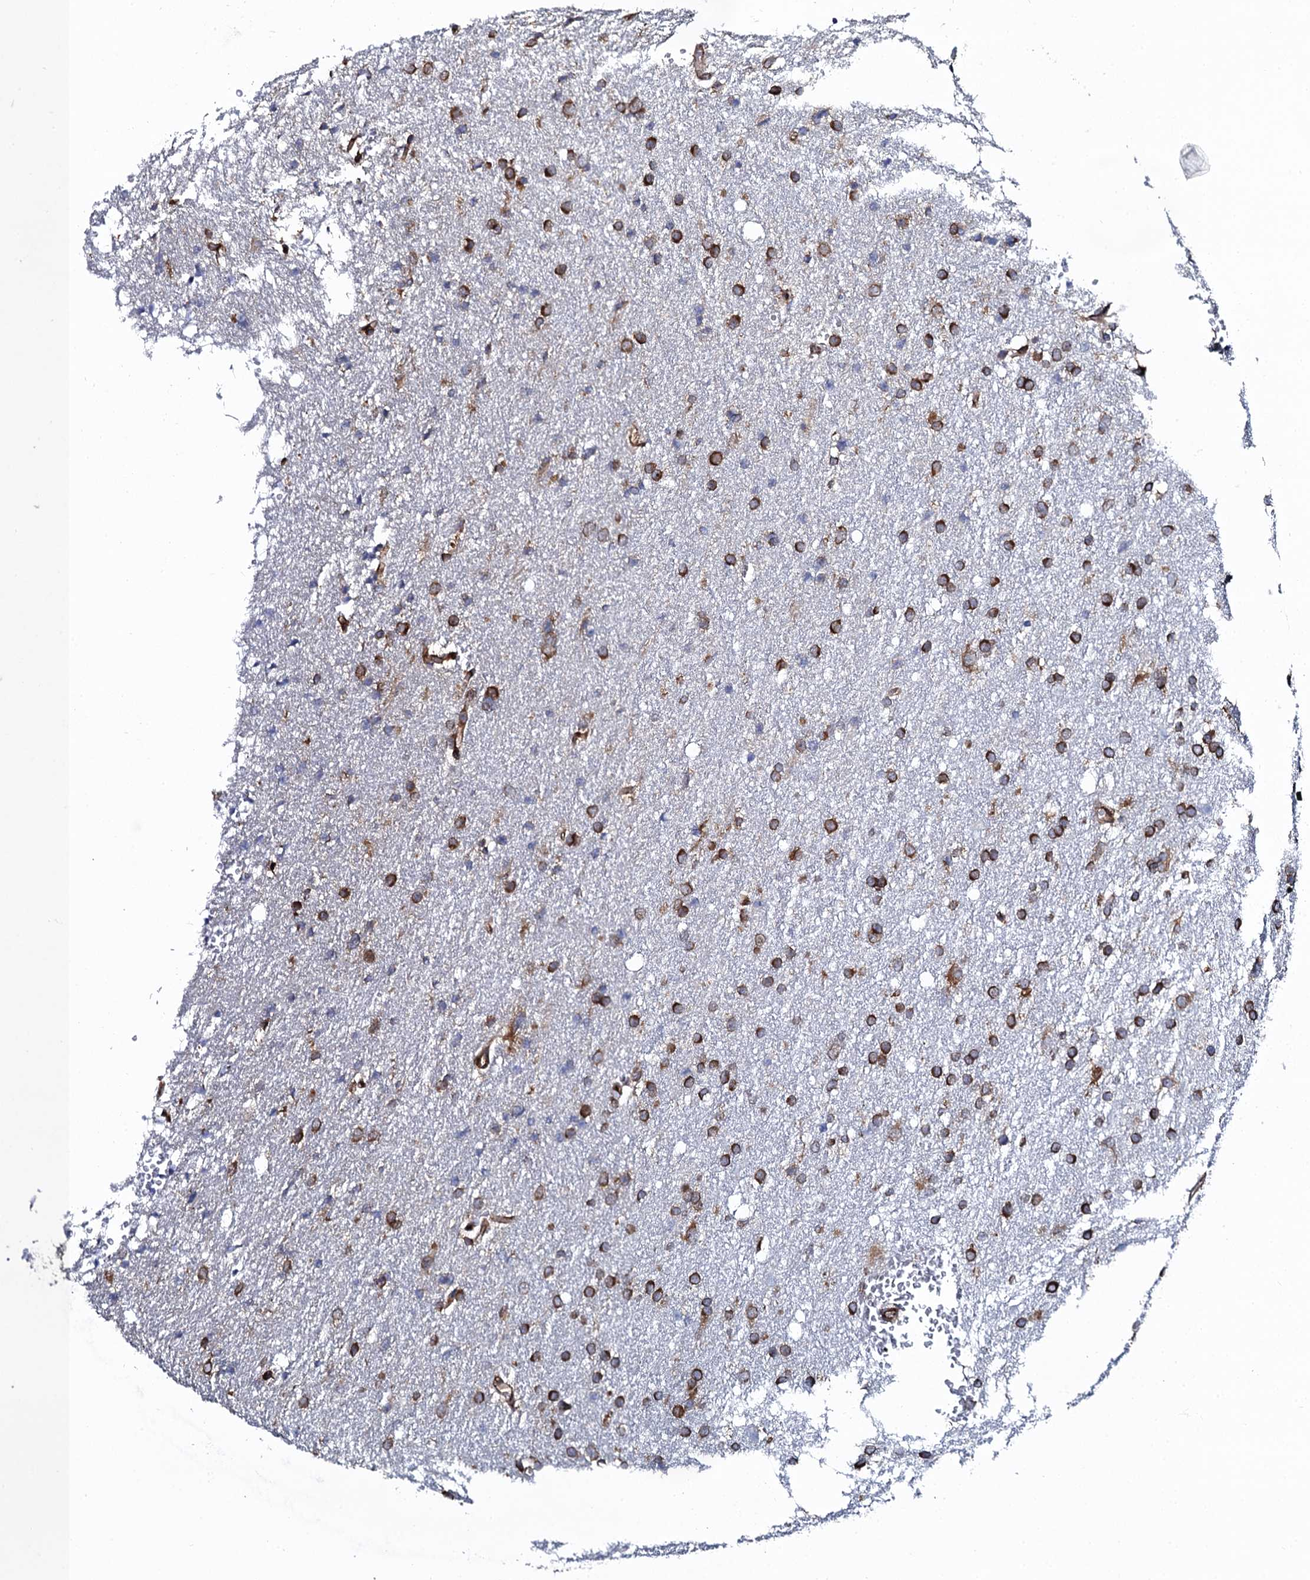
{"staining": {"intensity": "strong", "quantity": ">75%", "location": "cytoplasmic/membranous"}, "tissue": "glioma", "cell_type": "Tumor cells", "image_type": "cancer", "snomed": [{"axis": "morphology", "description": "Glioma, malignant, High grade"}, {"axis": "topography", "description": "Cerebral cortex"}], "caption": "Tumor cells reveal strong cytoplasmic/membranous positivity in approximately >75% of cells in malignant glioma (high-grade). The staining is performed using DAB brown chromogen to label protein expression. The nuclei are counter-stained blue using hematoxylin.", "gene": "SPTY2D1", "patient": {"sex": "female", "age": 36}}